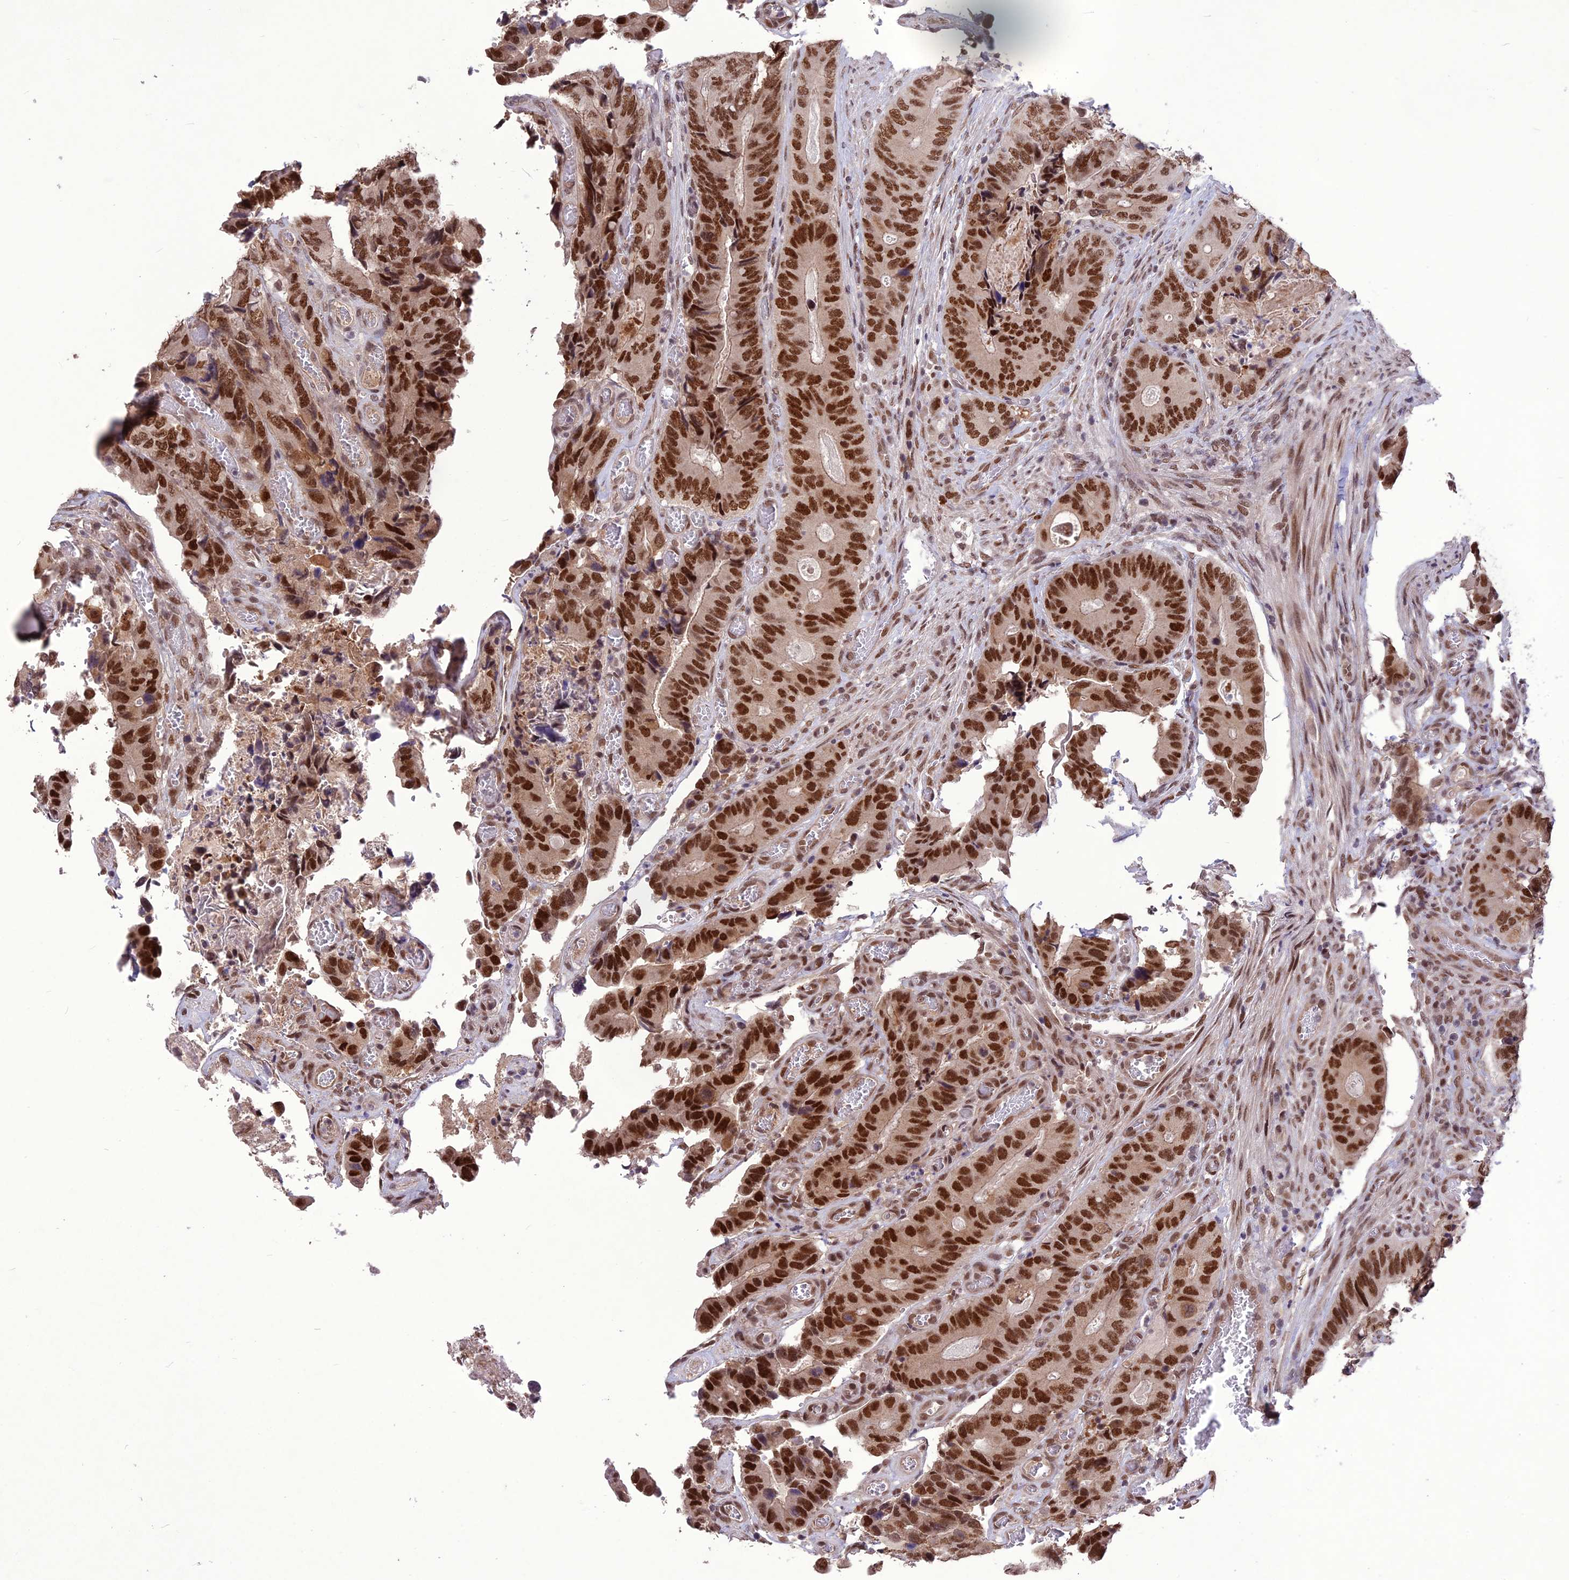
{"staining": {"intensity": "strong", "quantity": ">75%", "location": "nuclear"}, "tissue": "colorectal cancer", "cell_type": "Tumor cells", "image_type": "cancer", "snomed": [{"axis": "morphology", "description": "Adenocarcinoma, NOS"}, {"axis": "topography", "description": "Colon"}], "caption": "A histopathology image showing strong nuclear expression in approximately >75% of tumor cells in colorectal adenocarcinoma, as visualized by brown immunohistochemical staining.", "gene": "DIS3", "patient": {"sex": "male", "age": 84}}